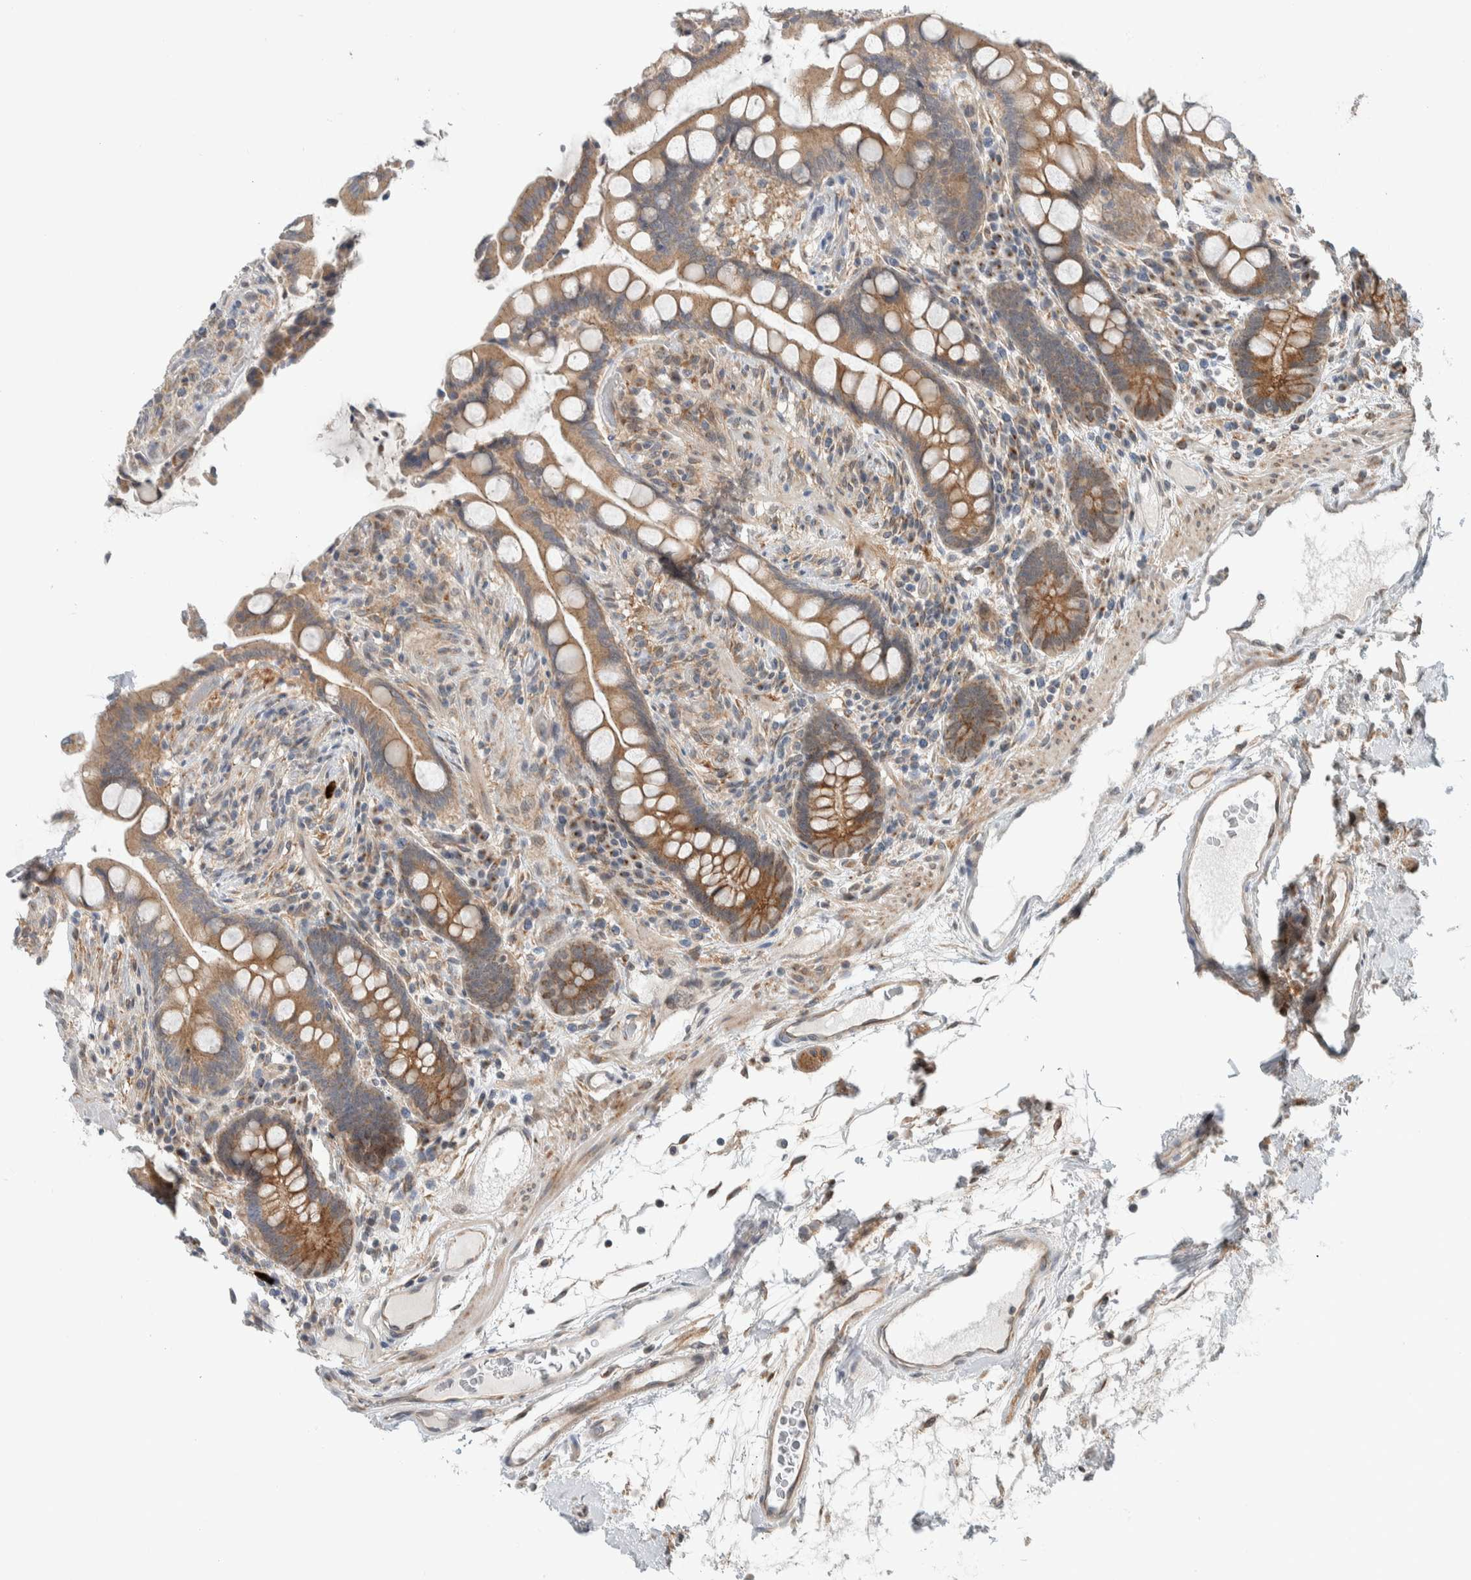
{"staining": {"intensity": "weak", "quantity": ">75%", "location": "cytoplasmic/membranous"}, "tissue": "colon", "cell_type": "Endothelial cells", "image_type": "normal", "snomed": [{"axis": "morphology", "description": "Normal tissue, NOS"}, {"axis": "topography", "description": "Colon"}], "caption": "Human colon stained with a brown dye reveals weak cytoplasmic/membranous positive staining in approximately >75% of endothelial cells.", "gene": "RERE", "patient": {"sex": "male", "age": 73}}